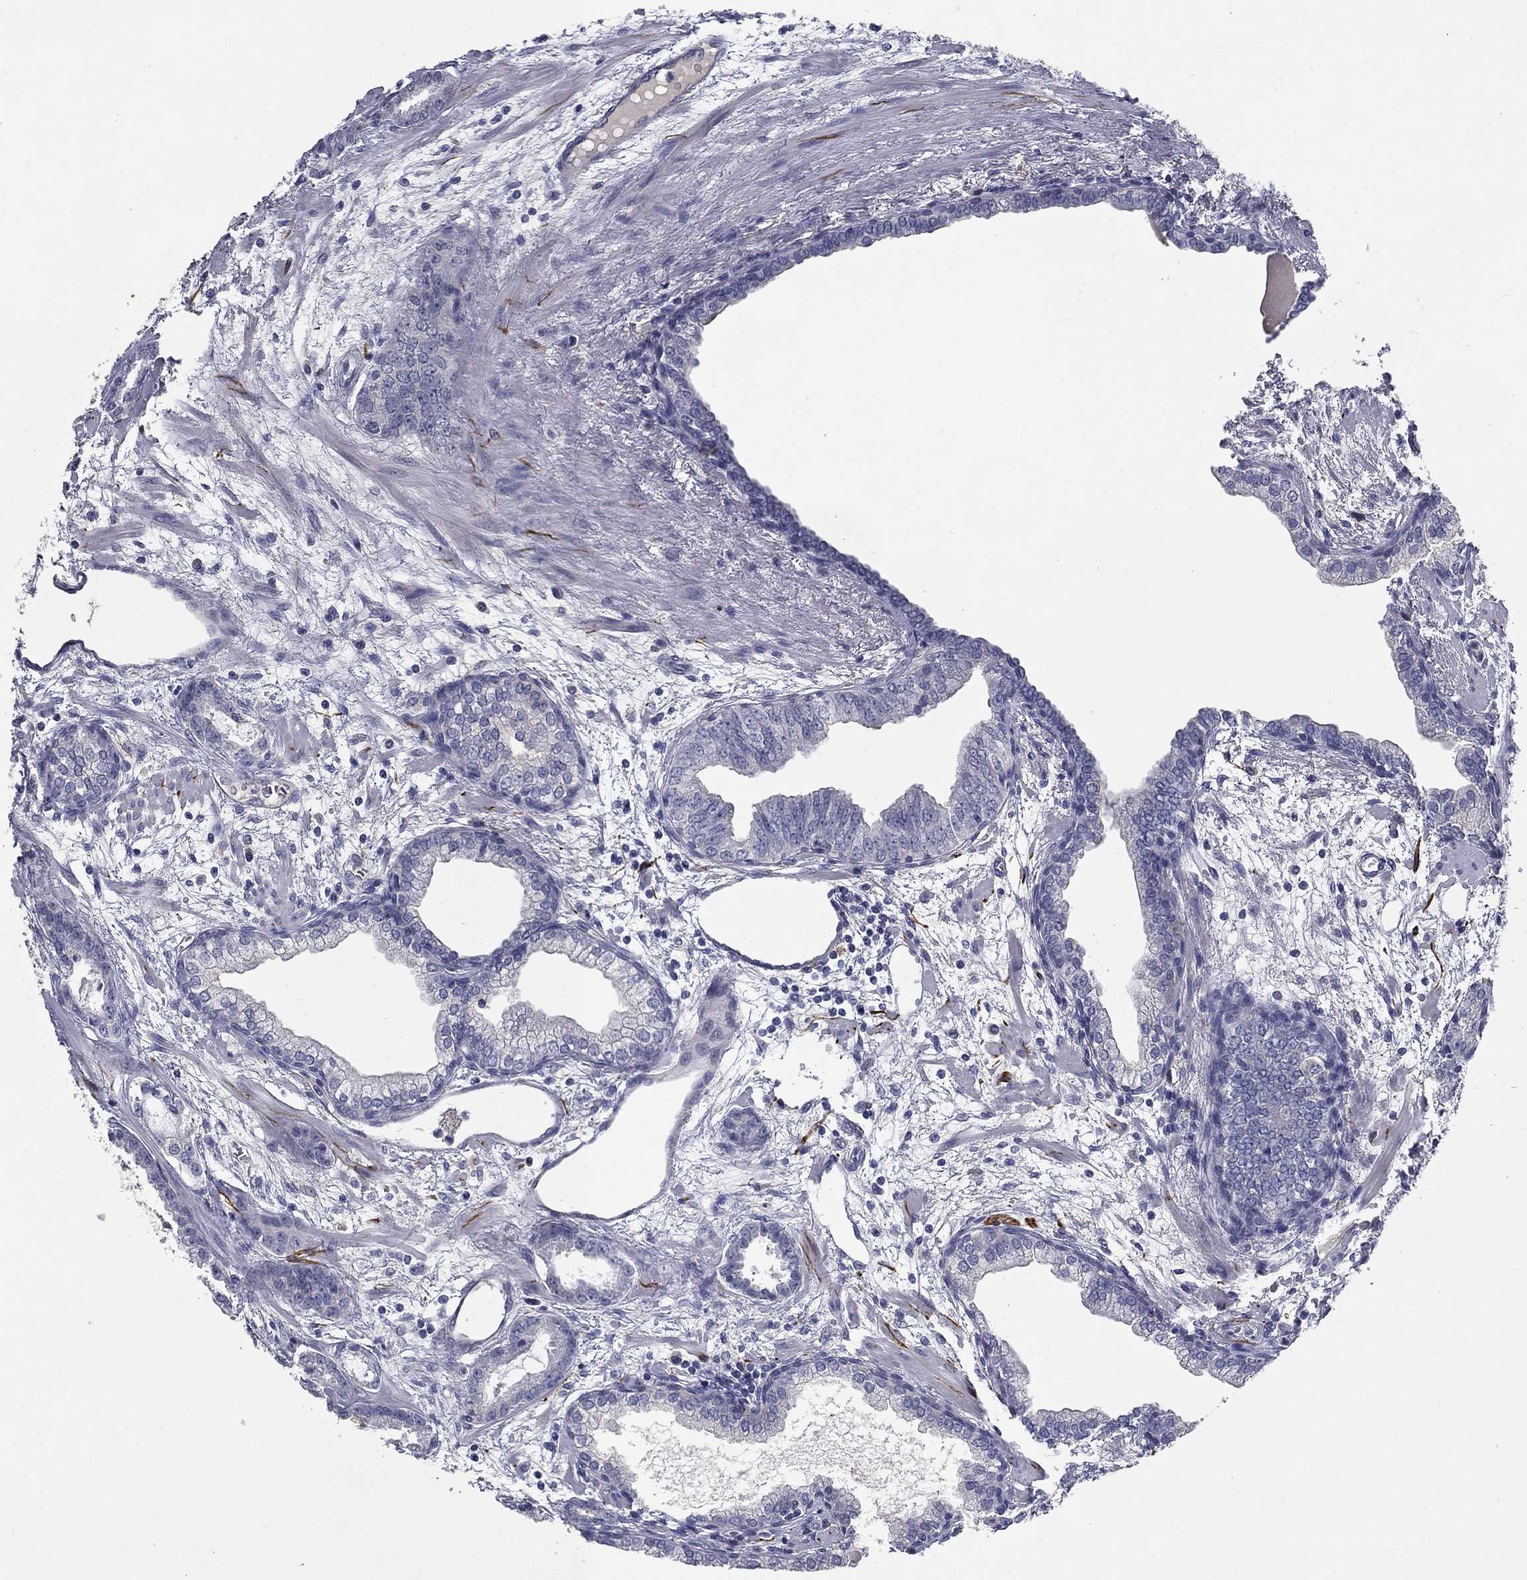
{"staining": {"intensity": "negative", "quantity": "none", "location": "none"}, "tissue": "prostate cancer", "cell_type": "Tumor cells", "image_type": "cancer", "snomed": [{"axis": "morphology", "description": "Adenocarcinoma, Low grade"}, {"axis": "topography", "description": "Prostate"}], "caption": "This is a image of immunohistochemistry staining of prostate cancer (adenocarcinoma (low-grade)), which shows no positivity in tumor cells.", "gene": "CD274", "patient": {"sex": "male", "age": 68}}